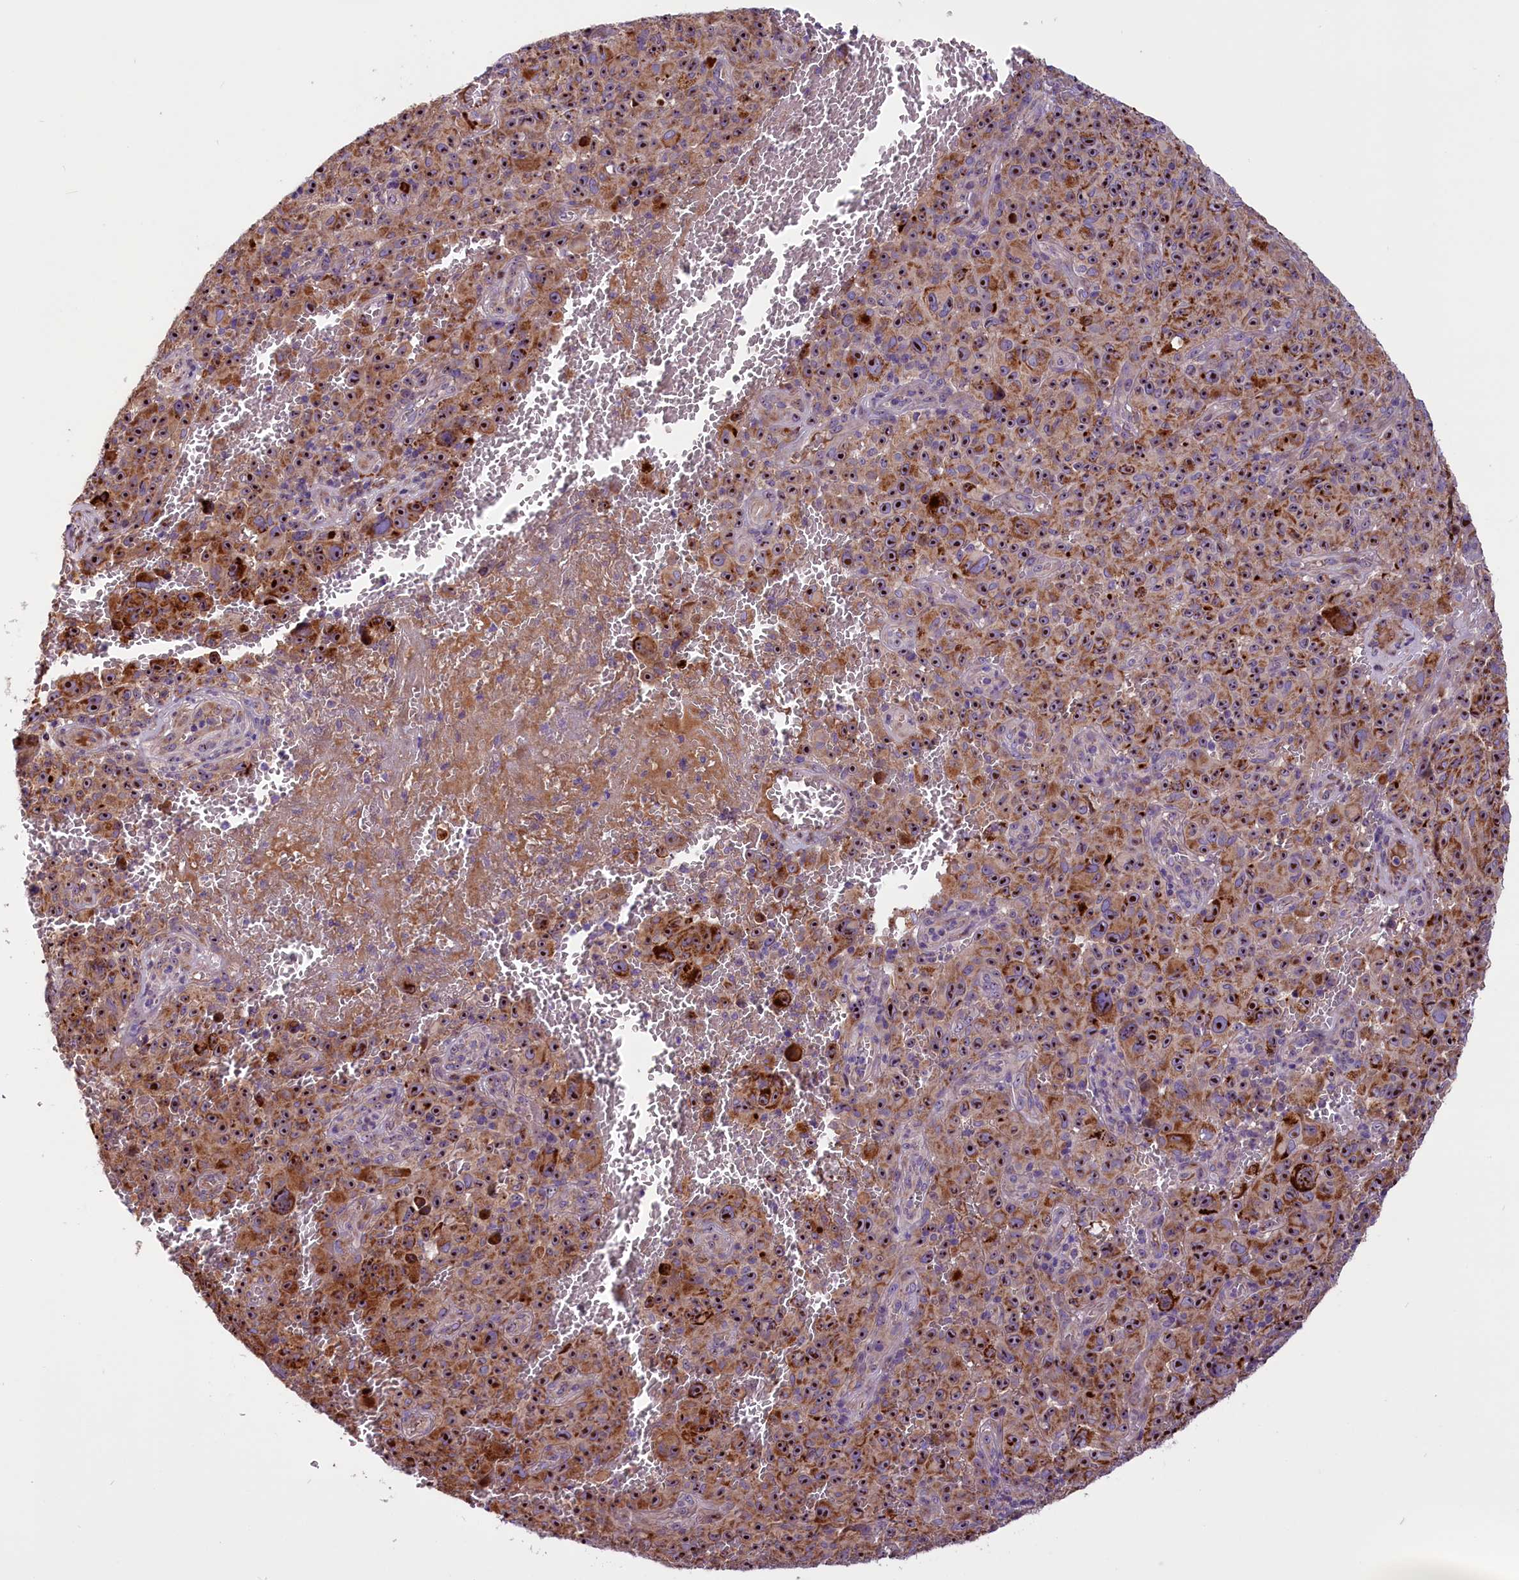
{"staining": {"intensity": "moderate", "quantity": ">75%", "location": "cytoplasmic/membranous,nuclear"}, "tissue": "melanoma", "cell_type": "Tumor cells", "image_type": "cancer", "snomed": [{"axis": "morphology", "description": "Malignant melanoma, NOS"}, {"axis": "topography", "description": "Skin"}], "caption": "Human melanoma stained with a brown dye displays moderate cytoplasmic/membranous and nuclear positive staining in approximately >75% of tumor cells.", "gene": "FRY", "patient": {"sex": "female", "age": 82}}